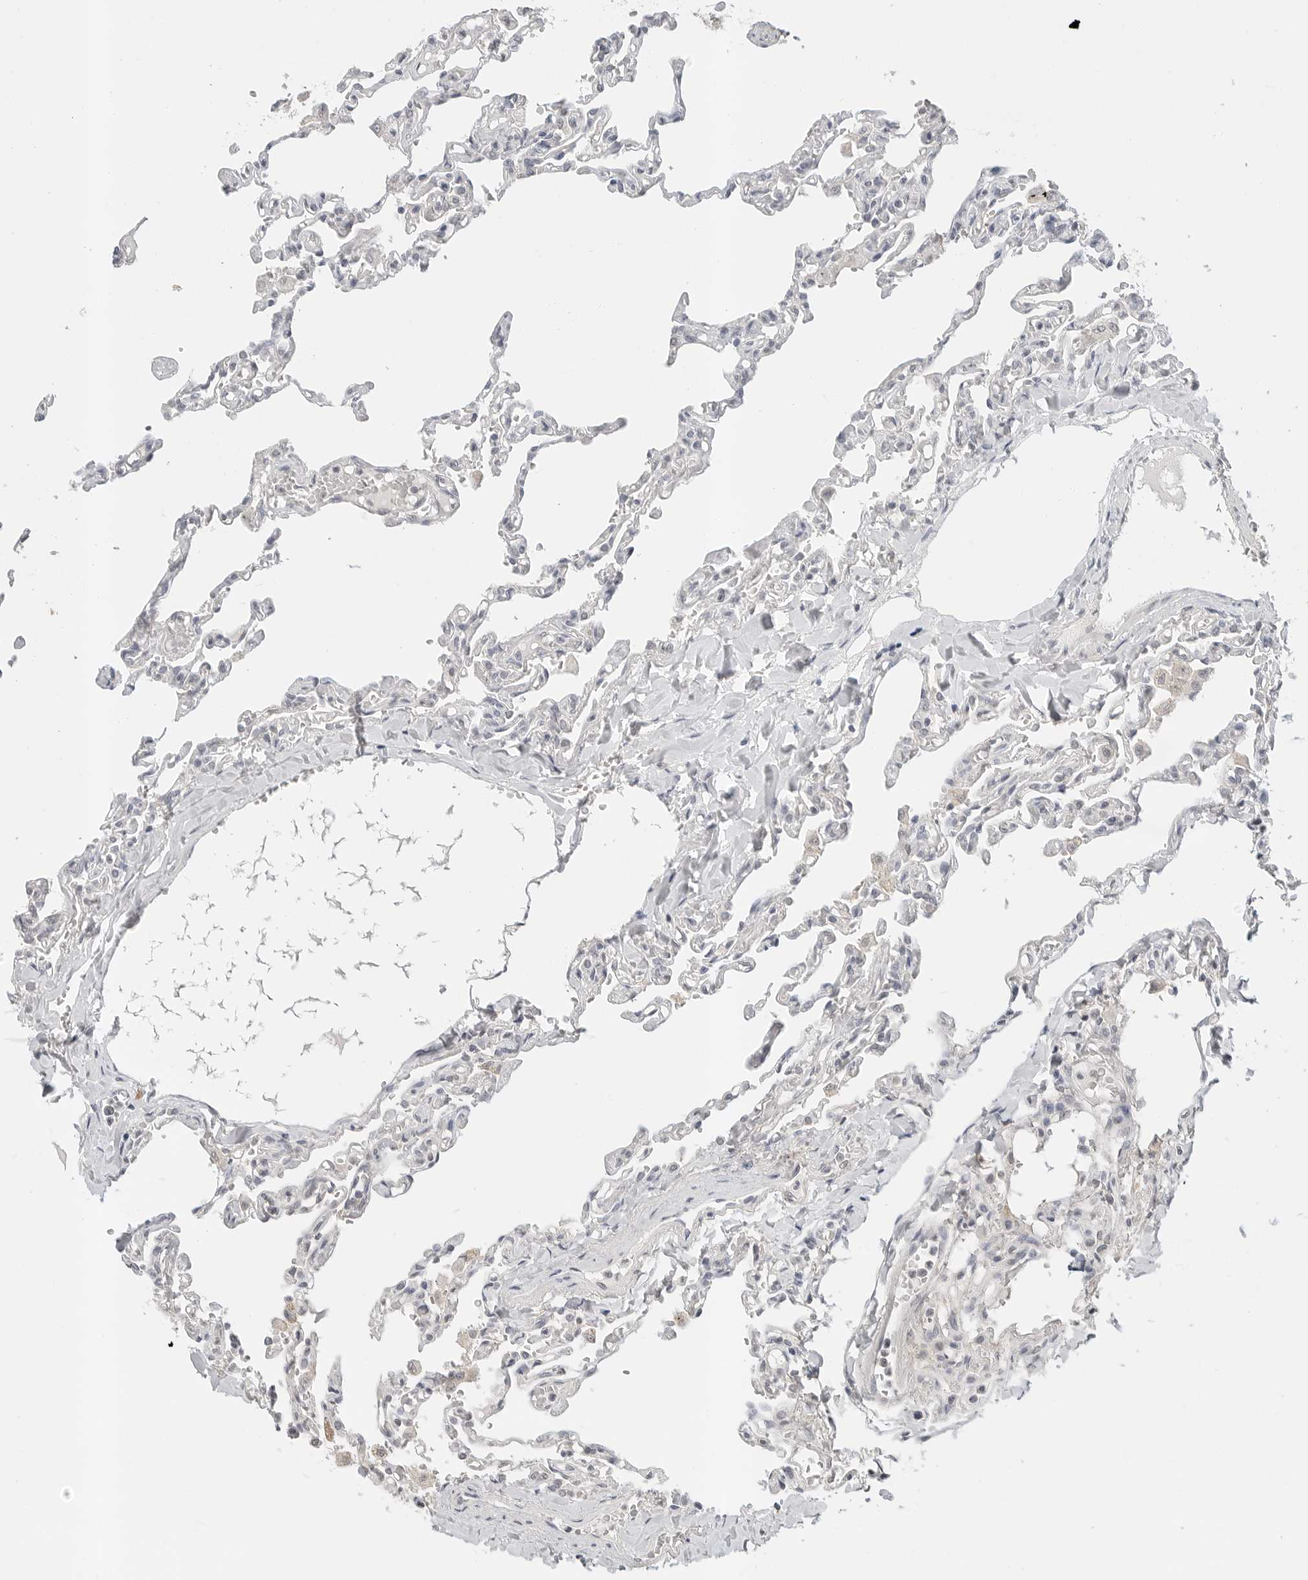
{"staining": {"intensity": "negative", "quantity": "none", "location": "none"}, "tissue": "lung", "cell_type": "Alveolar cells", "image_type": "normal", "snomed": [{"axis": "morphology", "description": "Normal tissue, NOS"}, {"axis": "topography", "description": "Lung"}], "caption": "DAB (3,3'-diaminobenzidine) immunohistochemical staining of benign lung reveals no significant staining in alveolar cells. (Stains: DAB (3,3'-diaminobenzidine) immunohistochemistry with hematoxylin counter stain, Microscopy: brightfield microscopy at high magnification).", "gene": "IL24", "patient": {"sex": "male", "age": 21}}